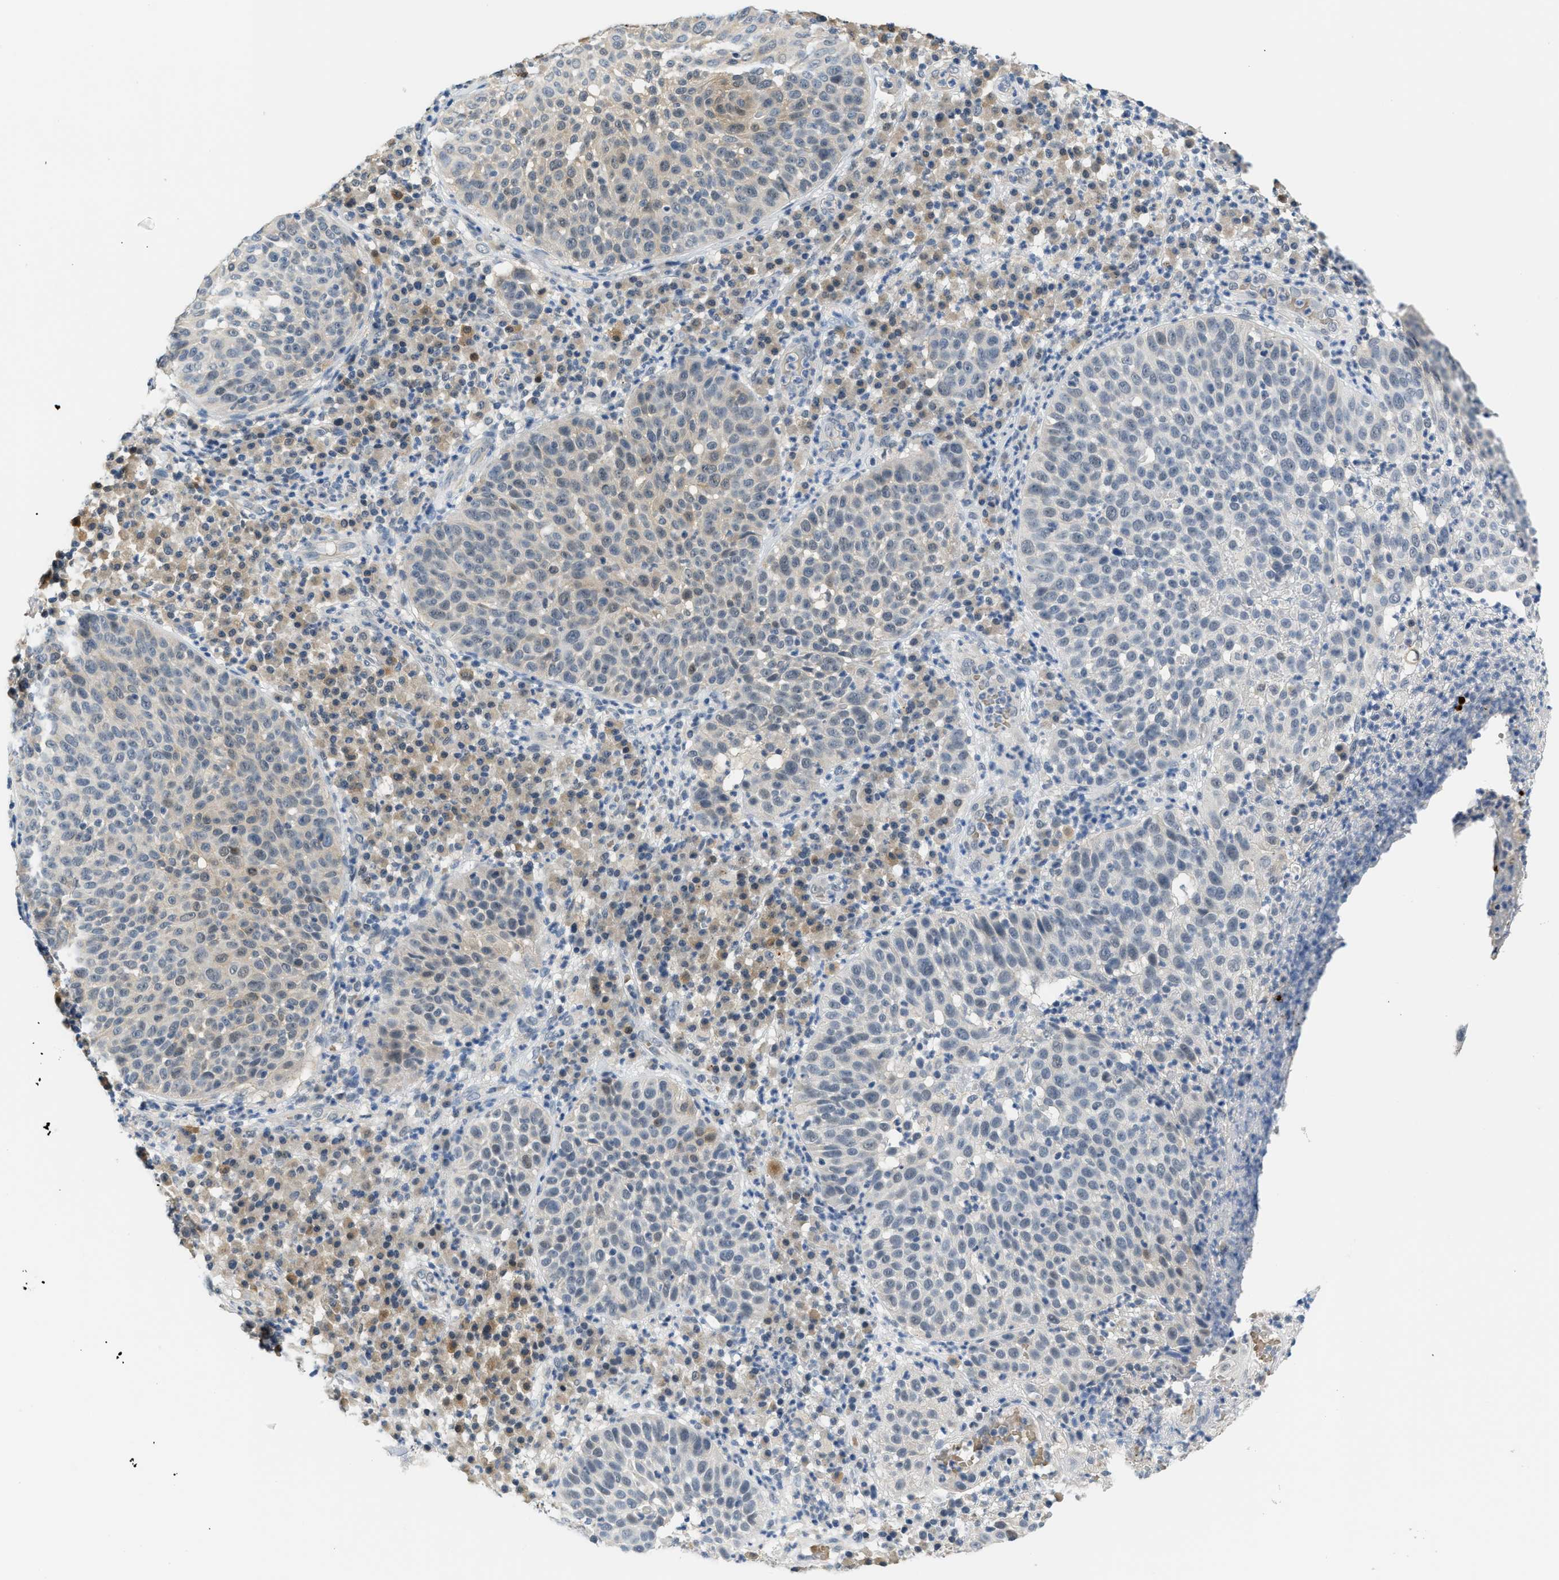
{"staining": {"intensity": "weak", "quantity": "25%-75%", "location": "cytoplasmic/membranous"}, "tissue": "skin cancer", "cell_type": "Tumor cells", "image_type": "cancer", "snomed": [{"axis": "morphology", "description": "Squamous cell carcinoma in situ, NOS"}, {"axis": "morphology", "description": "Squamous cell carcinoma, NOS"}, {"axis": "topography", "description": "Skin"}], "caption": "Protein expression analysis of human skin cancer (squamous cell carcinoma in situ) reveals weak cytoplasmic/membranous expression in about 25%-75% of tumor cells. (DAB IHC with brightfield microscopy, high magnification).", "gene": "PSAT1", "patient": {"sex": "male", "age": 93}}